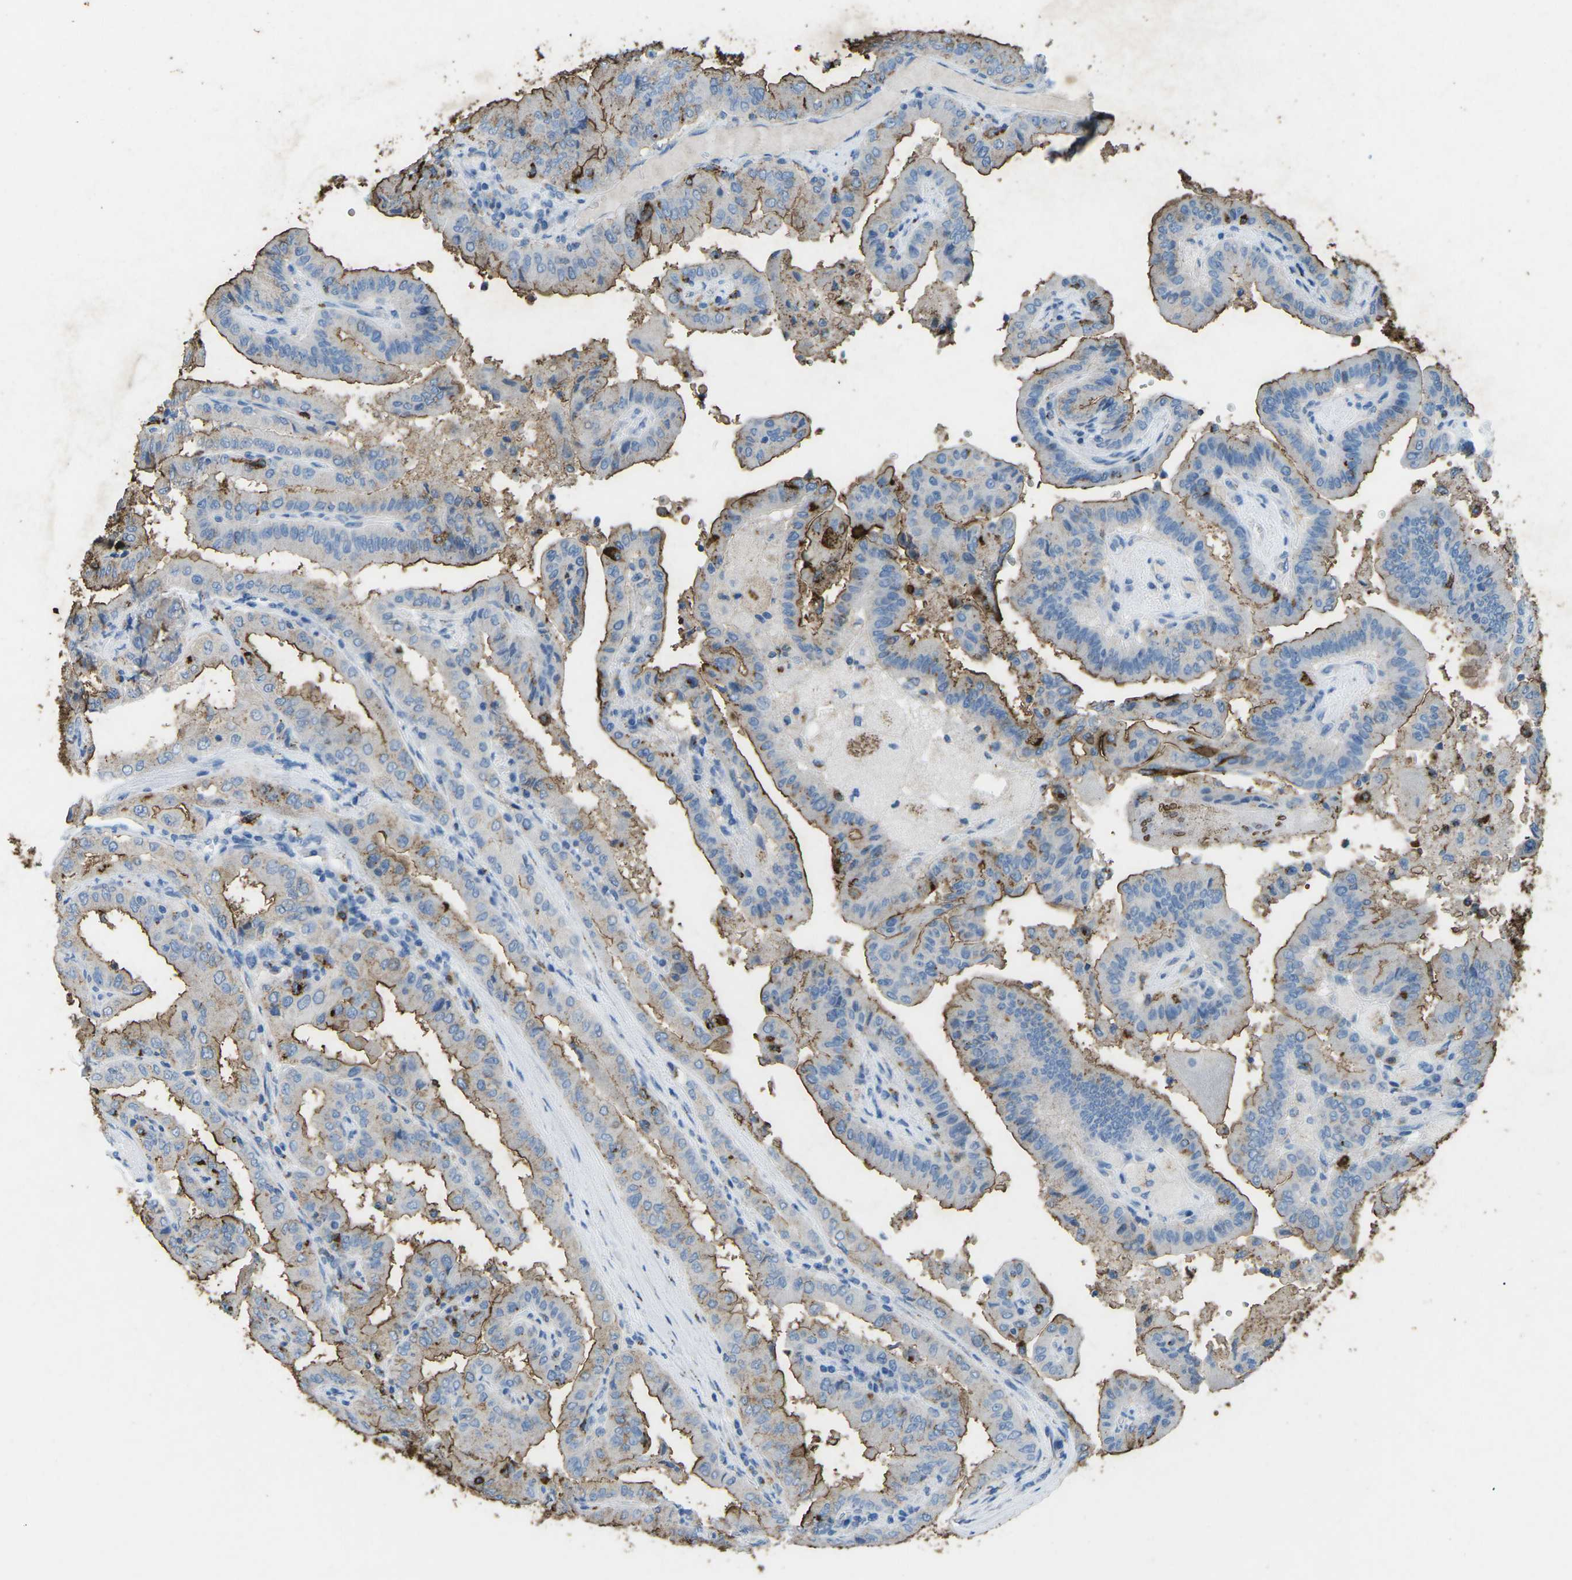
{"staining": {"intensity": "moderate", "quantity": "25%-75%", "location": "cytoplasmic/membranous"}, "tissue": "thyroid cancer", "cell_type": "Tumor cells", "image_type": "cancer", "snomed": [{"axis": "morphology", "description": "Papillary adenocarcinoma, NOS"}, {"axis": "topography", "description": "Thyroid gland"}], "caption": "This is a micrograph of immunohistochemistry (IHC) staining of thyroid cancer, which shows moderate staining in the cytoplasmic/membranous of tumor cells.", "gene": "CTAGE1", "patient": {"sex": "male", "age": 33}}